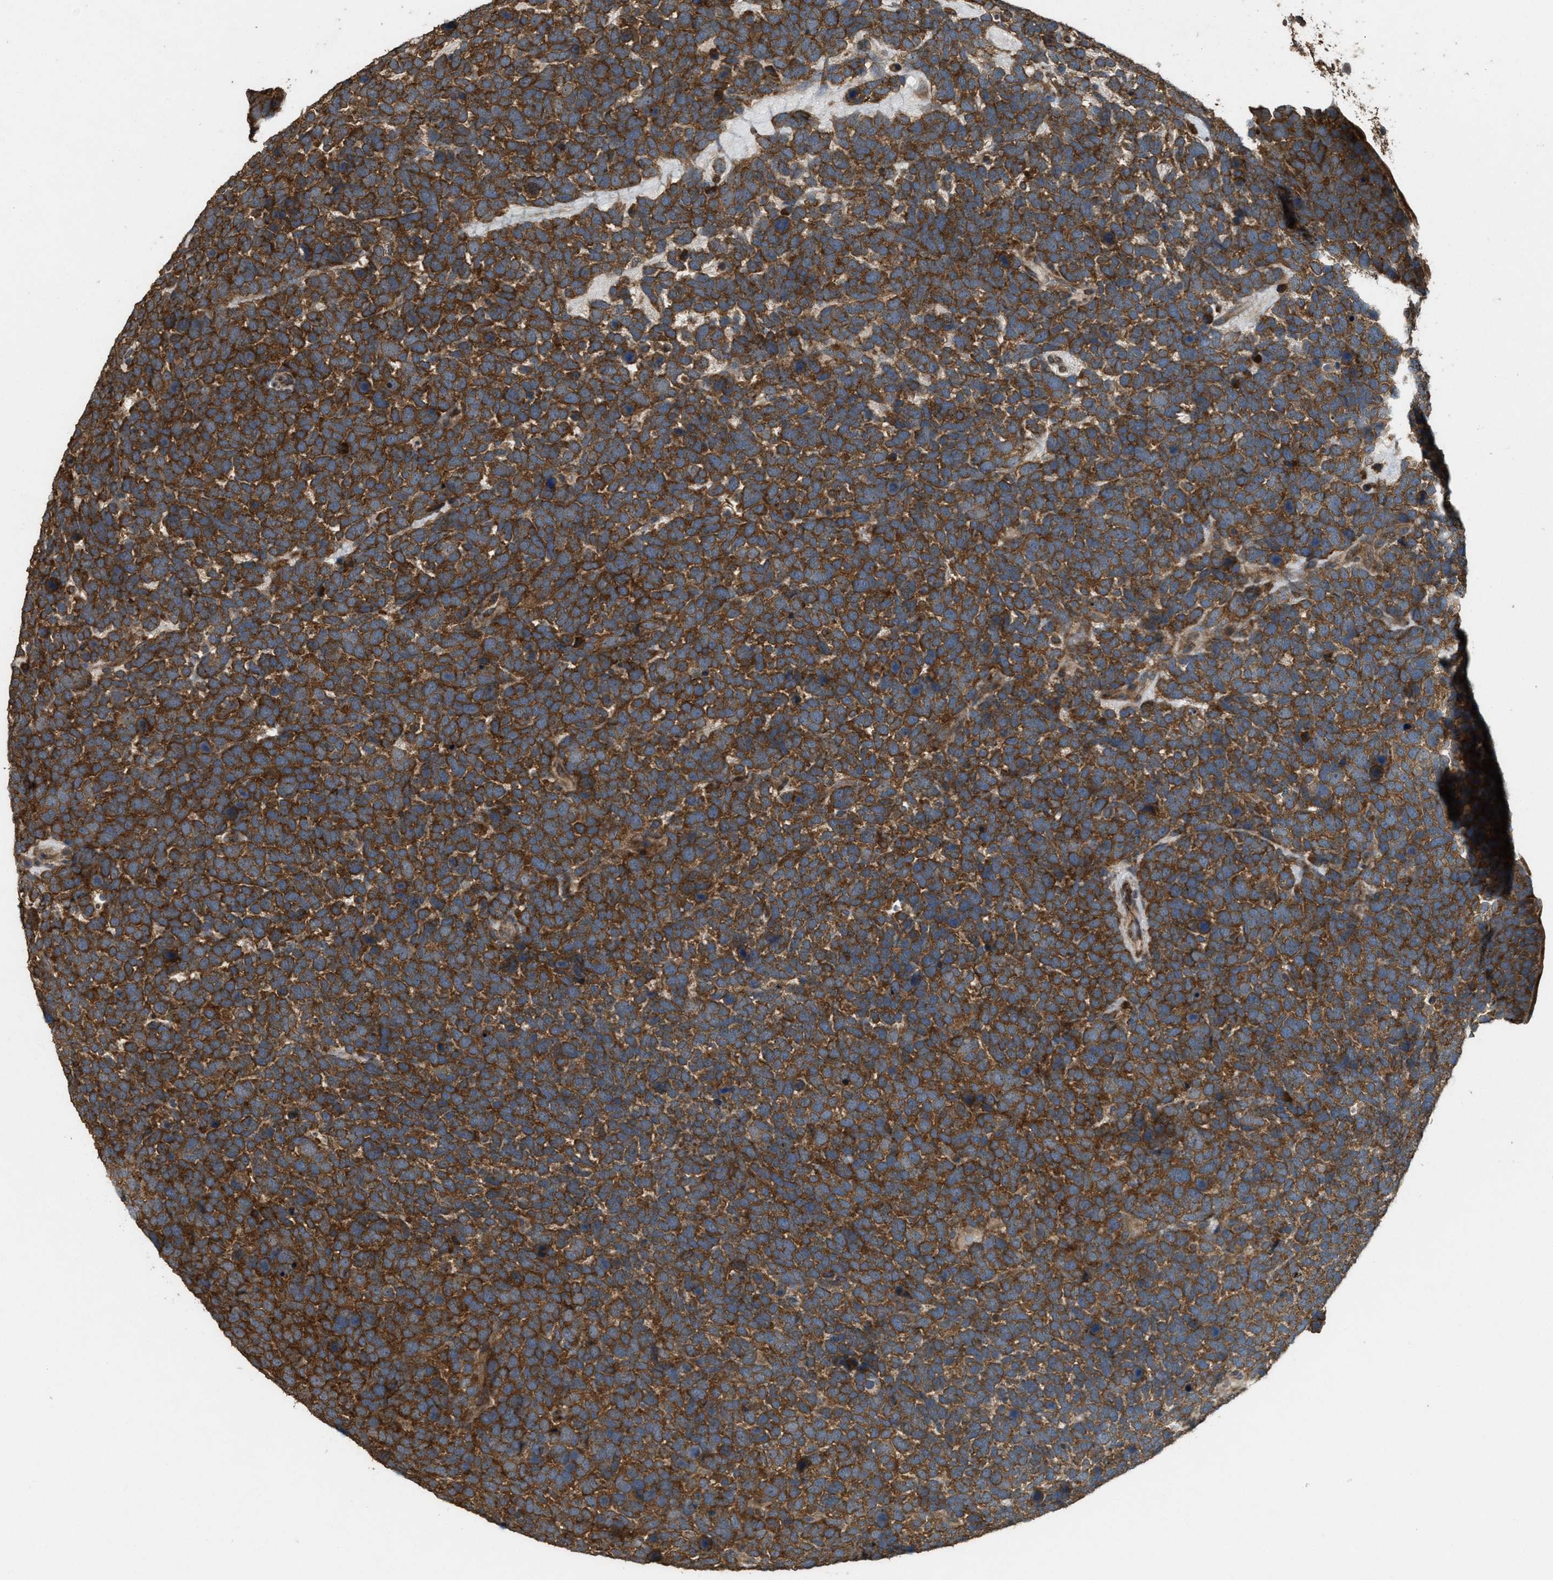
{"staining": {"intensity": "strong", "quantity": ">75%", "location": "cytoplasmic/membranous"}, "tissue": "urothelial cancer", "cell_type": "Tumor cells", "image_type": "cancer", "snomed": [{"axis": "morphology", "description": "Urothelial carcinoma, High grade"}, {"axis": "topography", "description": "Urinary bladder"}], "caption": "The immunohistochemical stain shows strong cytoplasmic/membranous positivity in tumor cells of urothelial carcinoma (high-grade) tissue.", "gene": "ARHGEF5", "patient": {"sex": "female", "age": 82}}